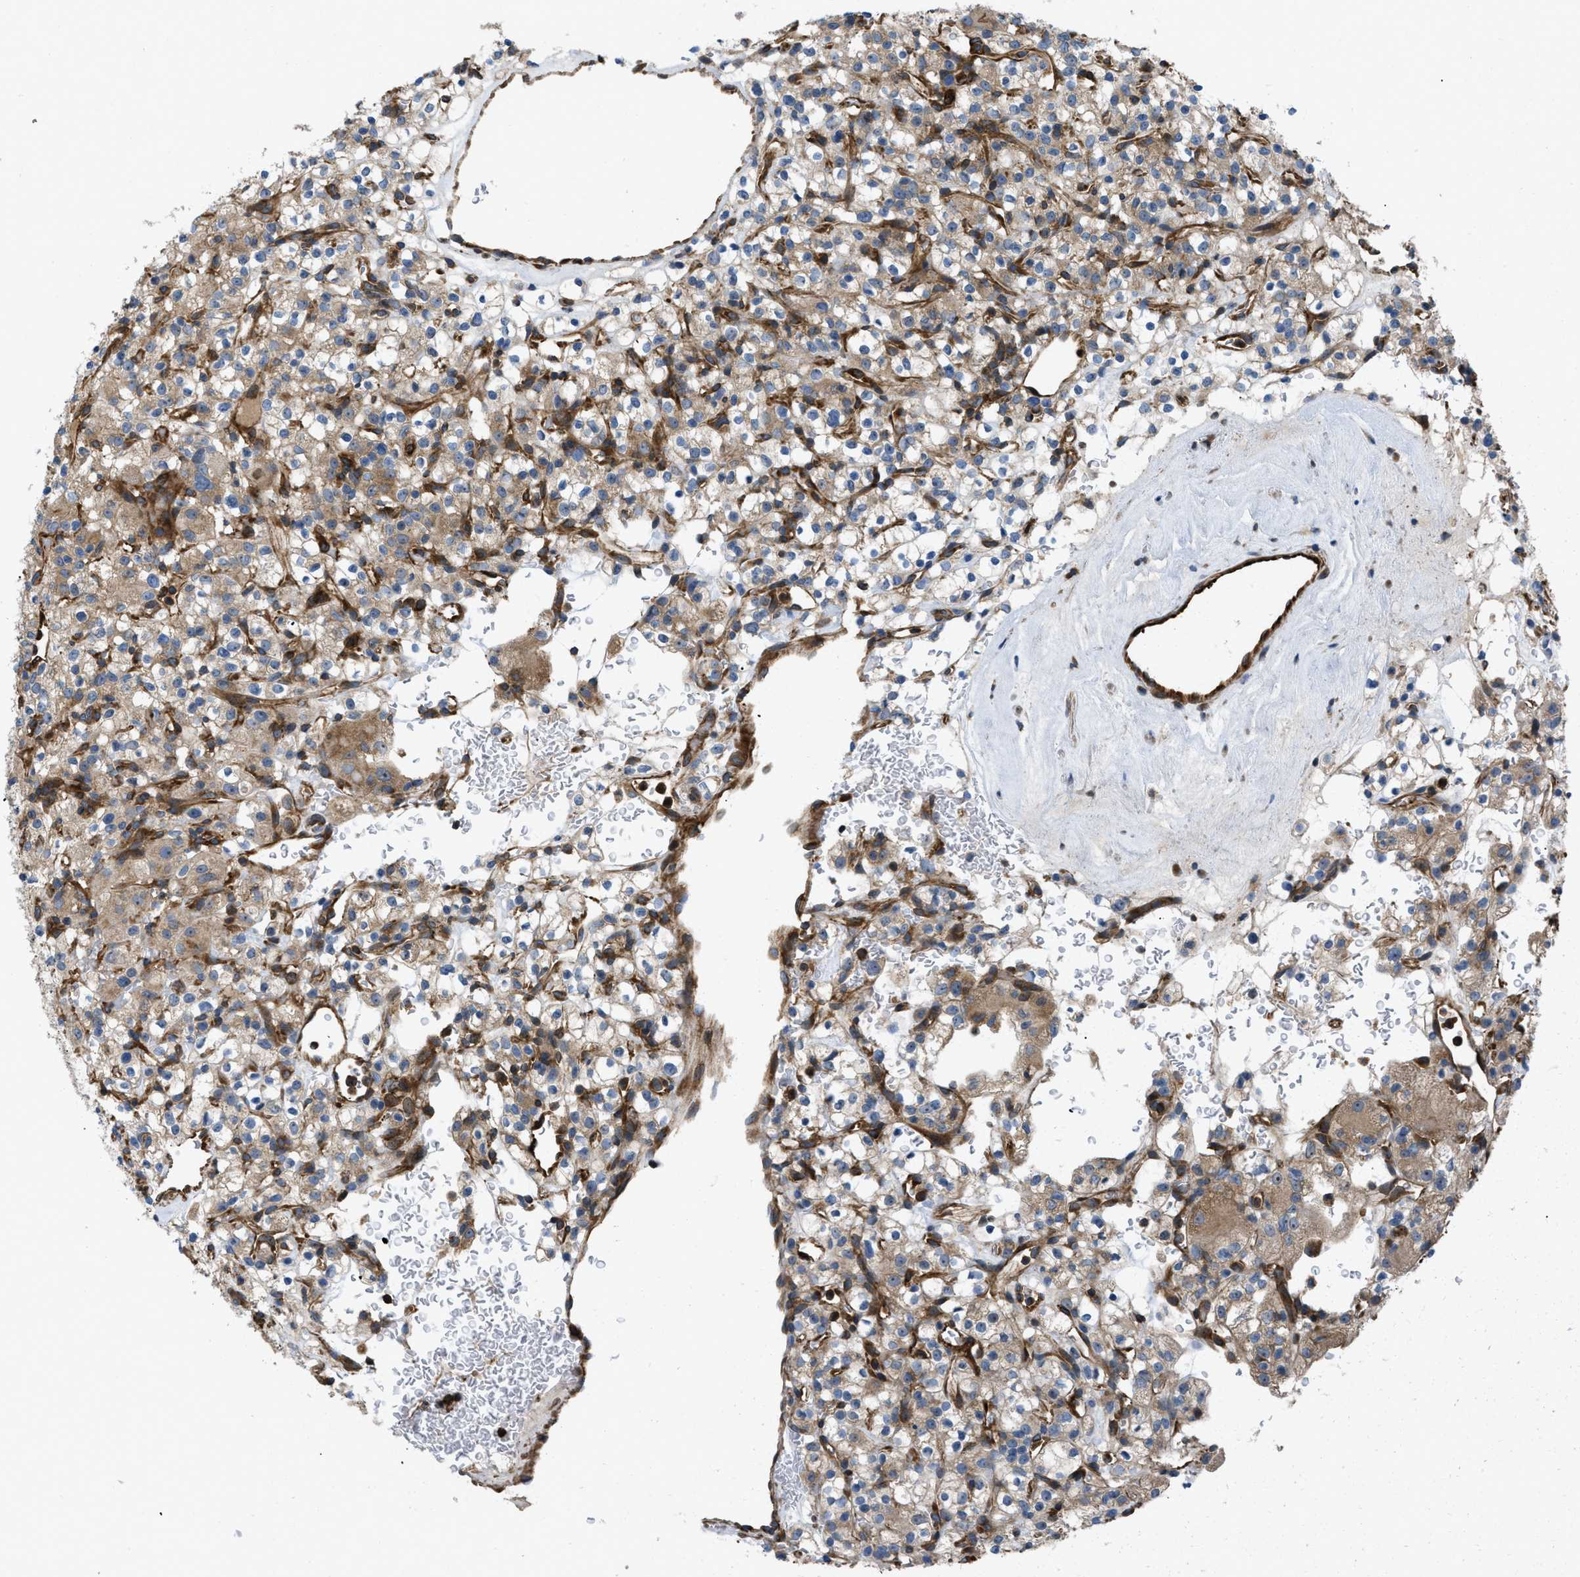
{"staining": {"intensity": "moderate", "quantity": ">75%", "location": "cytoplasmic/membranous"}, "tissue": "renal cancer", "cell_type": "Tumor cells", "image_type": "cancer", "snomed": [{"axis": "morphology", "description": "Normal tissue, NOS"}, {"axis": "morphology", "description": "Adenocarcinoma, NOS"}, {"axis": "topography", "description": "Kidney"}], "caption": "Human renal cancer stained with a protein marker exhibits moderate staining in tumor cells.", "gene": "ATP2A3", "patient": {"sex": "female", "age": 72}}